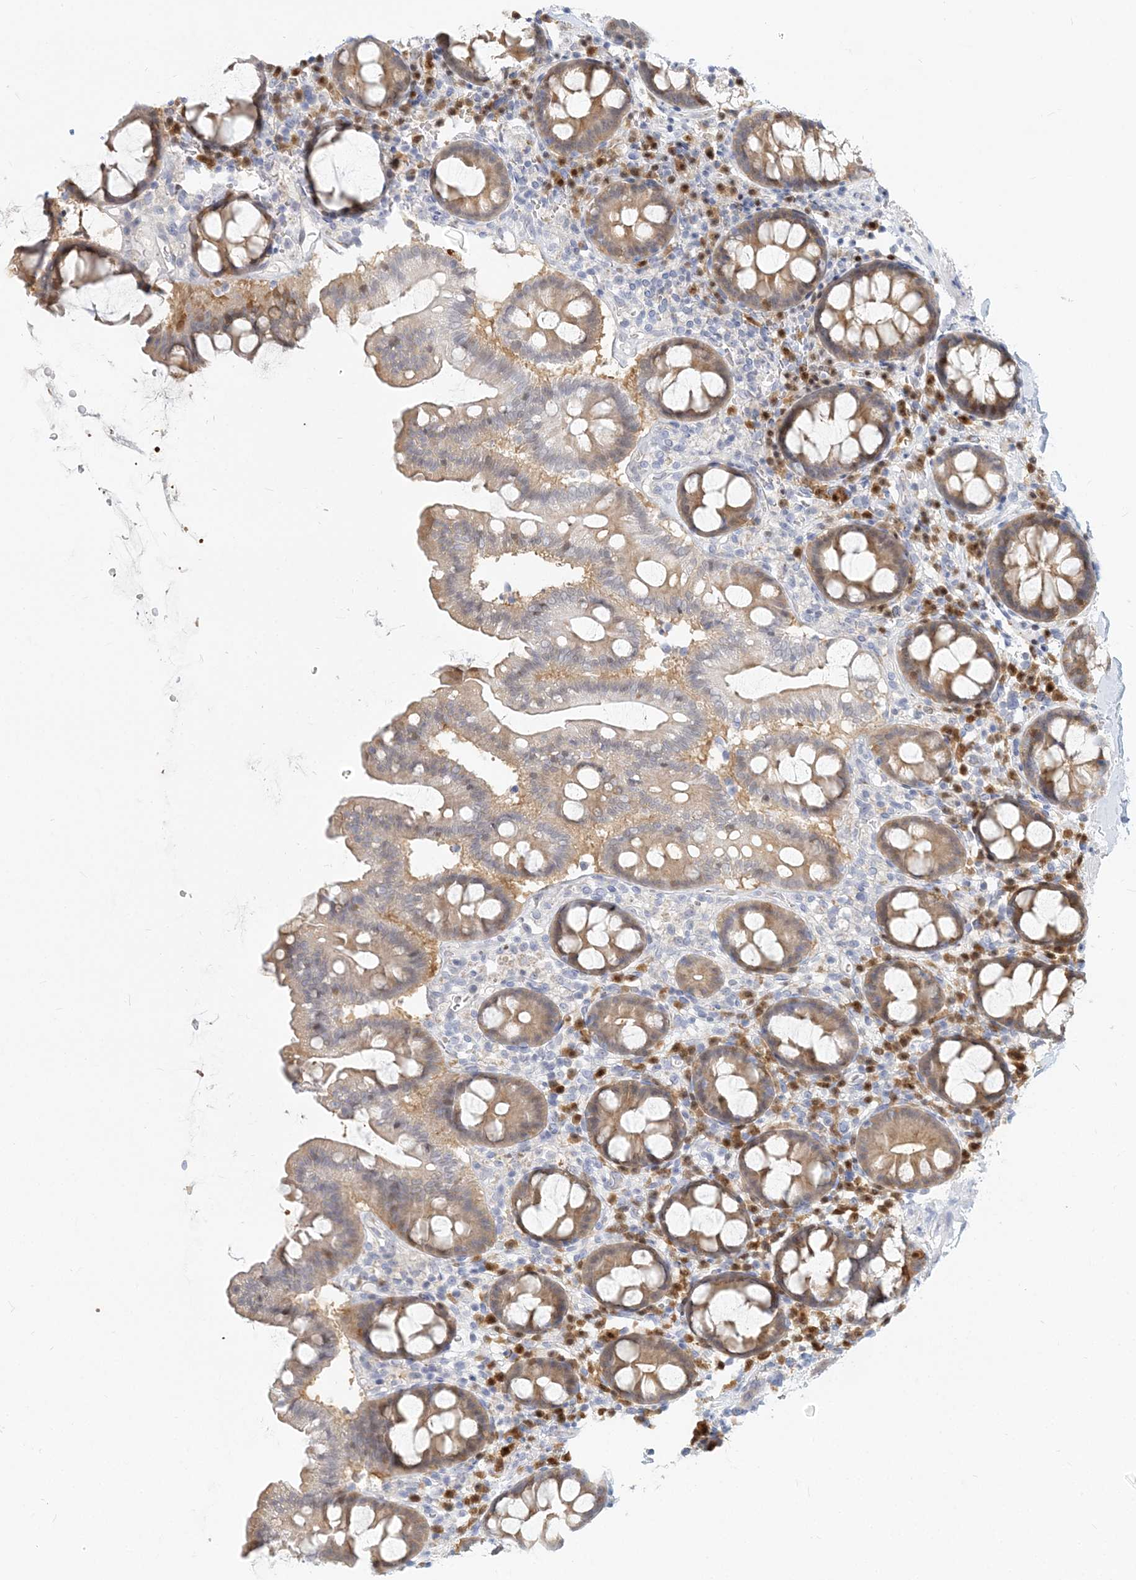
{"staining": {"intensity": "negative", "quantity": "none", "location": "none"}, "tissue": "colon", "cell_type": "Endothelial cells", "image_type": "normal", "snomed": [{"axis": "morphology", "description": "Normal tissue, NOS"}, {"axis": "topography", "description": "Colon"}], "caption": "IHC histopathology image of normal colon: human colon stained with DAB displays no significant protein staining in endothelial cells. (DAB (3,3'-diaminobenzidine) immunohistochemistry (IHC) with hematoxylin counter stain).", "gene": "GMPPA", "patient": {"sex": "female", "age": 79}}